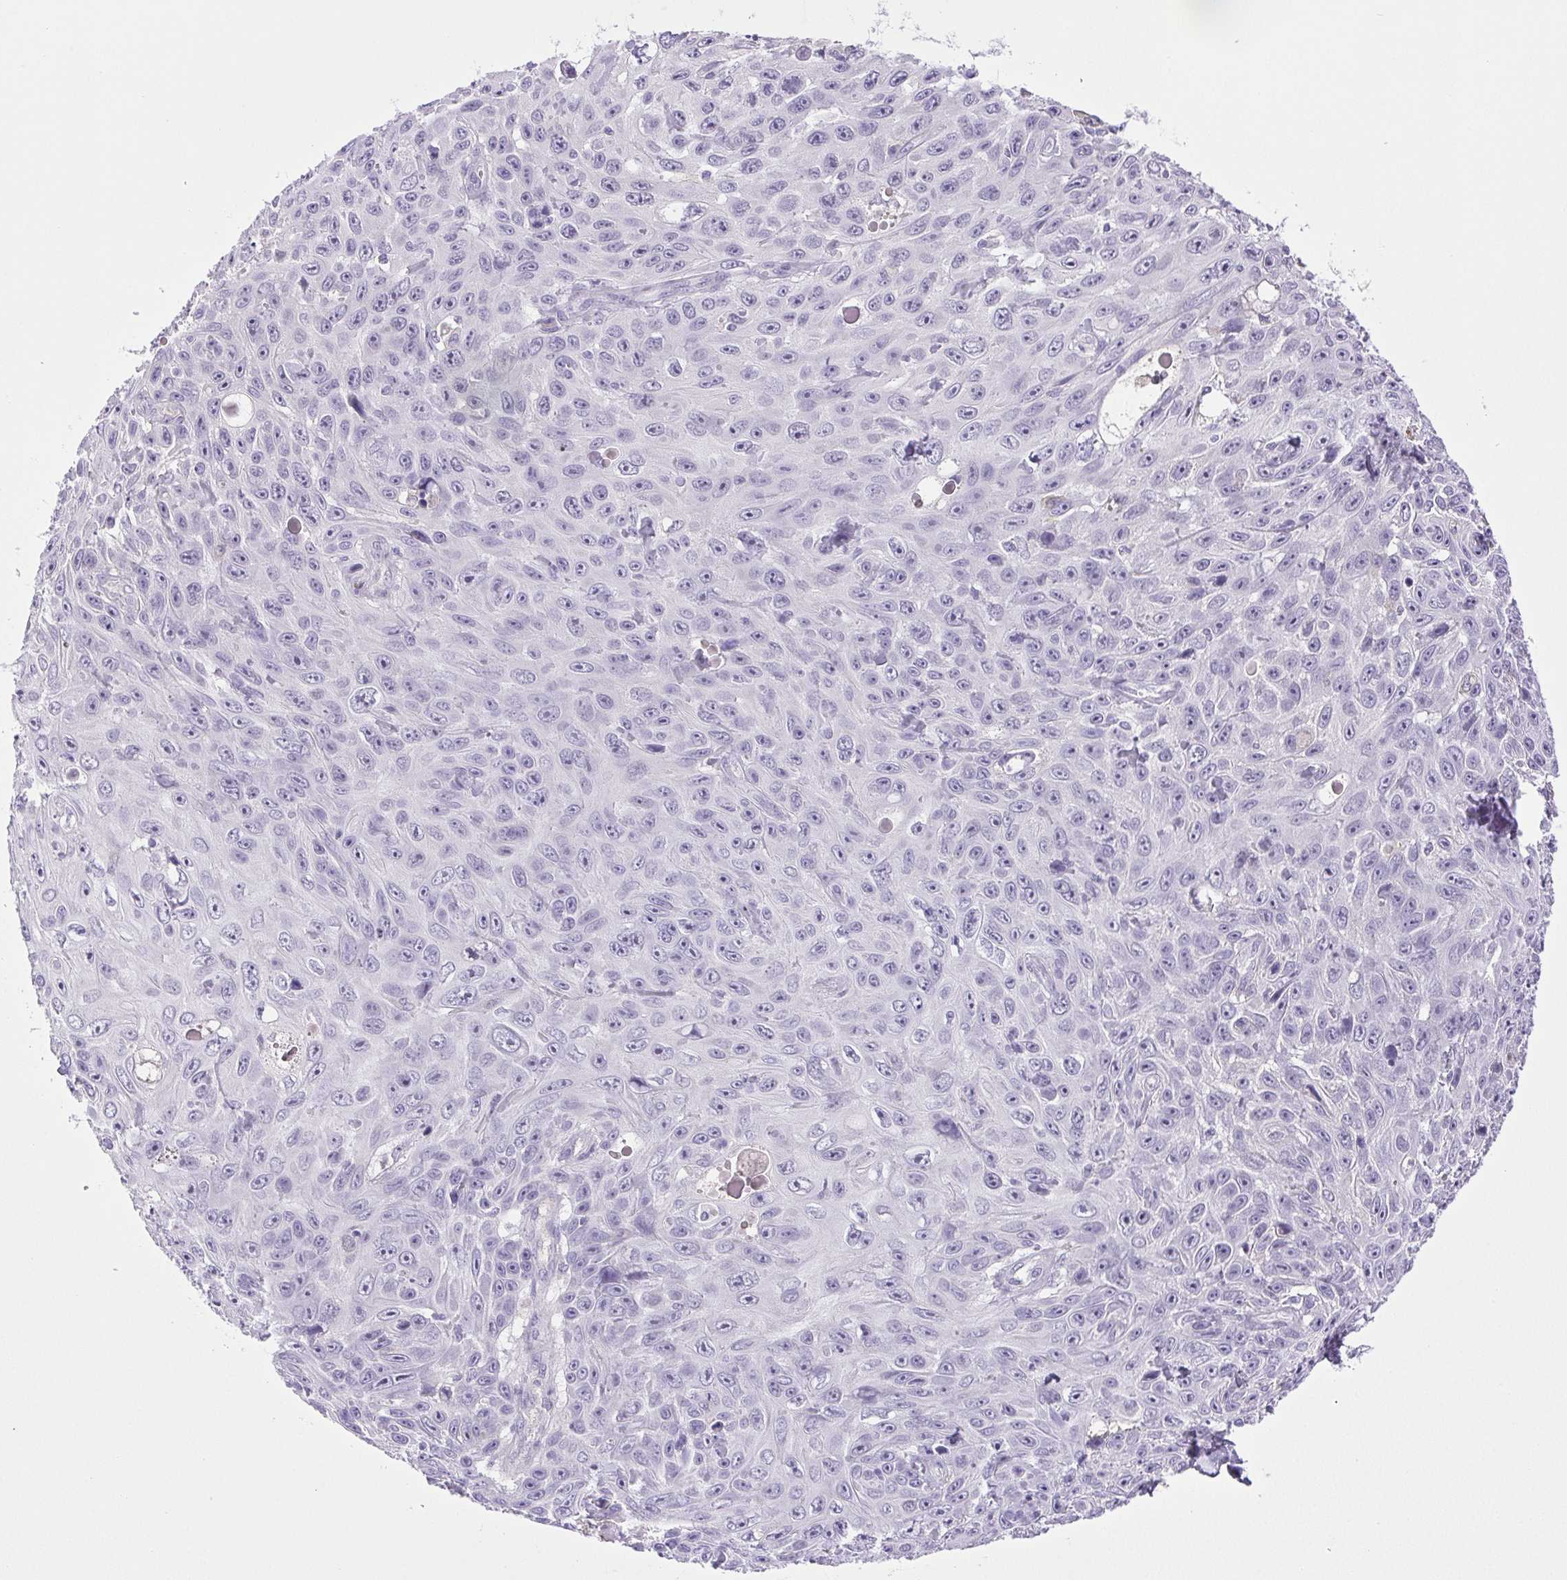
{"staining": {"intensity": "negative", "quantity": "none", "location": "none"}, "tissue": "skin cancer", "cell_type": "Tumor cells", "image_type": "cancer", "snomed": [{"axis": "morphology", "description": "Squamous cell carcinoma, NOS"}, {"axis": "topography", "description": "Skin"}], "caption": "This is a micrograph of immunohistochemistry (IHC) staining of skin cancer (squamous cell carcinoma), which shows no staining in tumor cells.", "gene": "PAPPA2", "patient": {"sex": "male", "age": 82}}